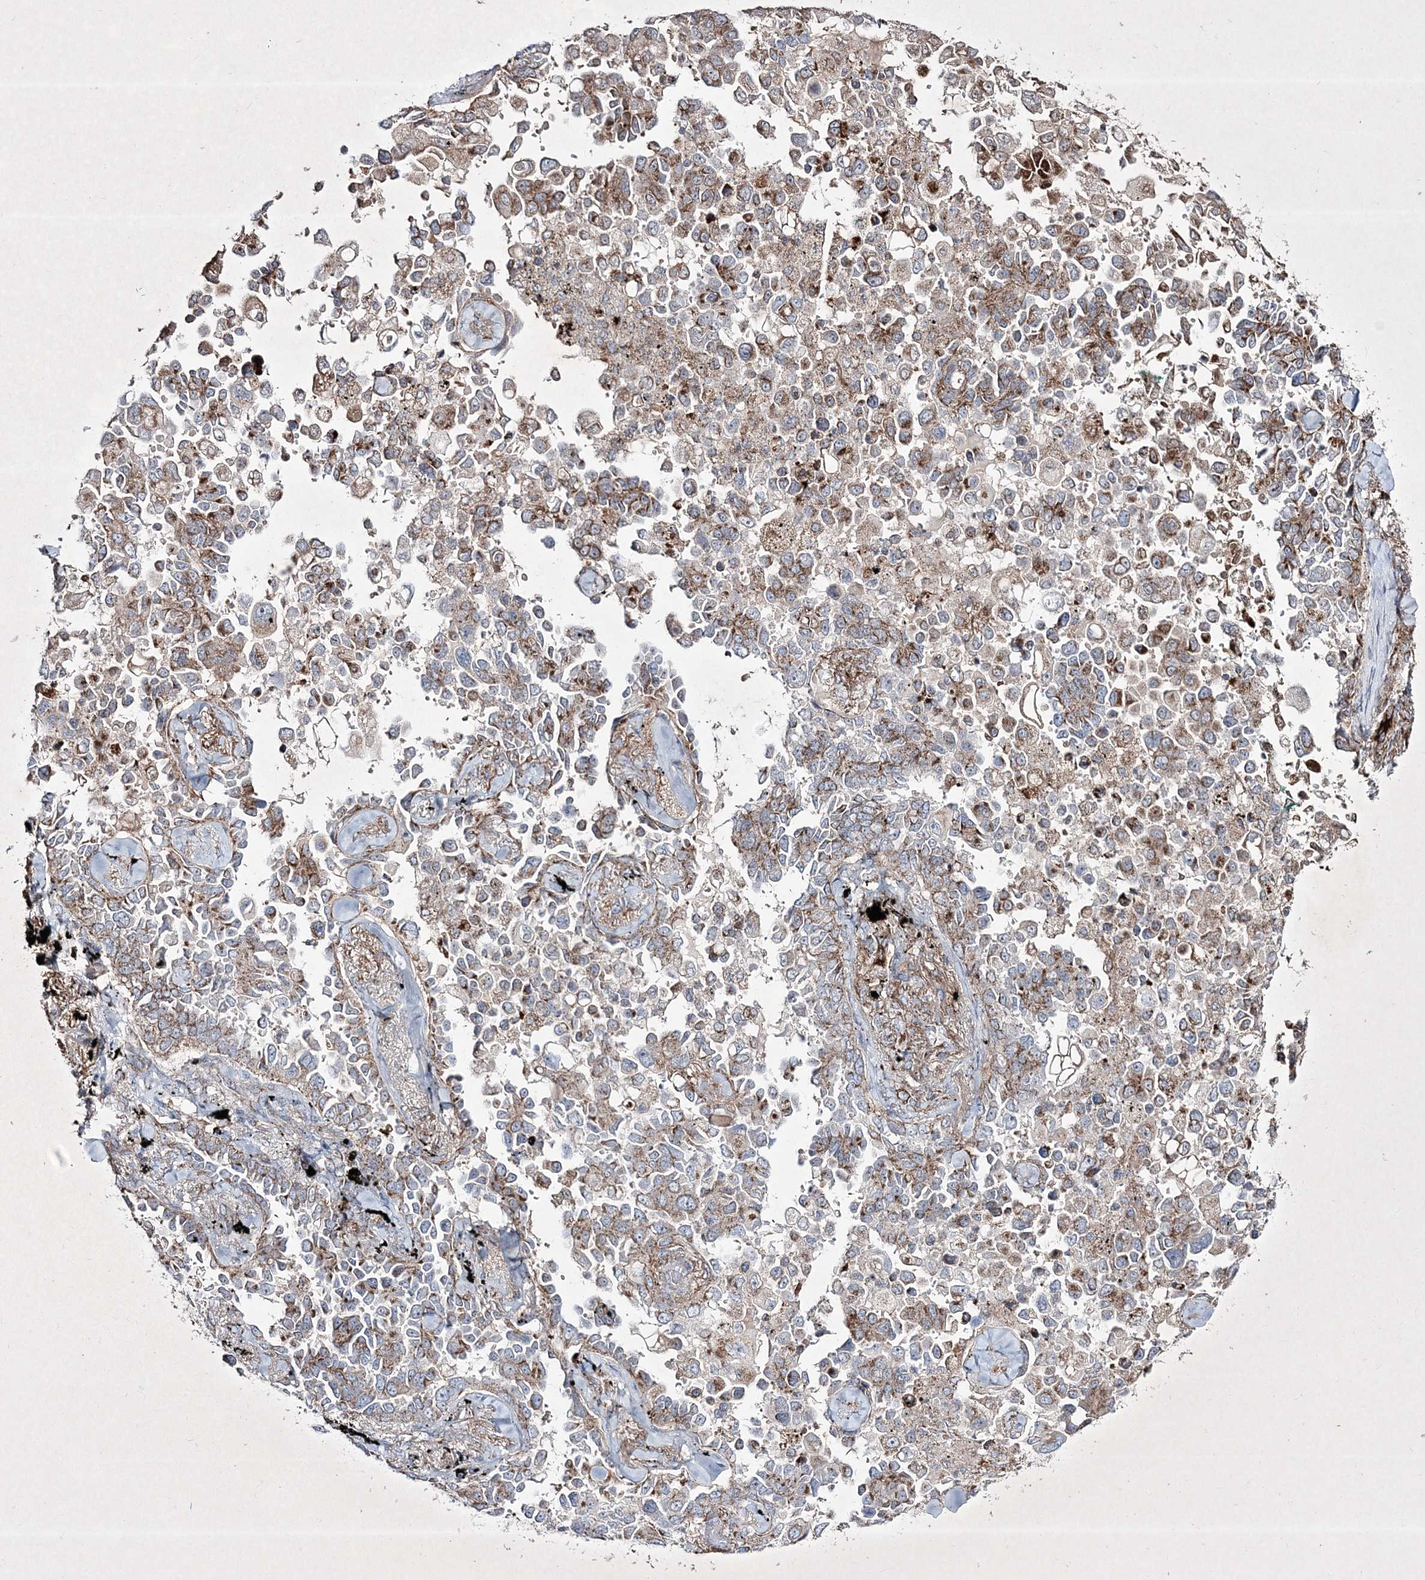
{"staining": {"intensity": "moderate", "quantity": ">75%", "location": "cytoplasmic/membranous"}, "tissue": "lung cancer", "cell_type": "Tumor cells", "image_type": "cancer", "snomed": [{"axis": "morphology", "description": "Adenocarcinoma, NOS"}, {"axis": "topography", "description": "Lung"}], "caption": "Immunohistochemistry (IHC) histopathology image of lung adenocarcinoma stained for a protein (brown), which shows medium levels of moderate cytoplasmic/membranous expression in approximately >75% of tumor cells.", "gene": "RICTOR", "patient": {"sex": "female", "age": 67}}